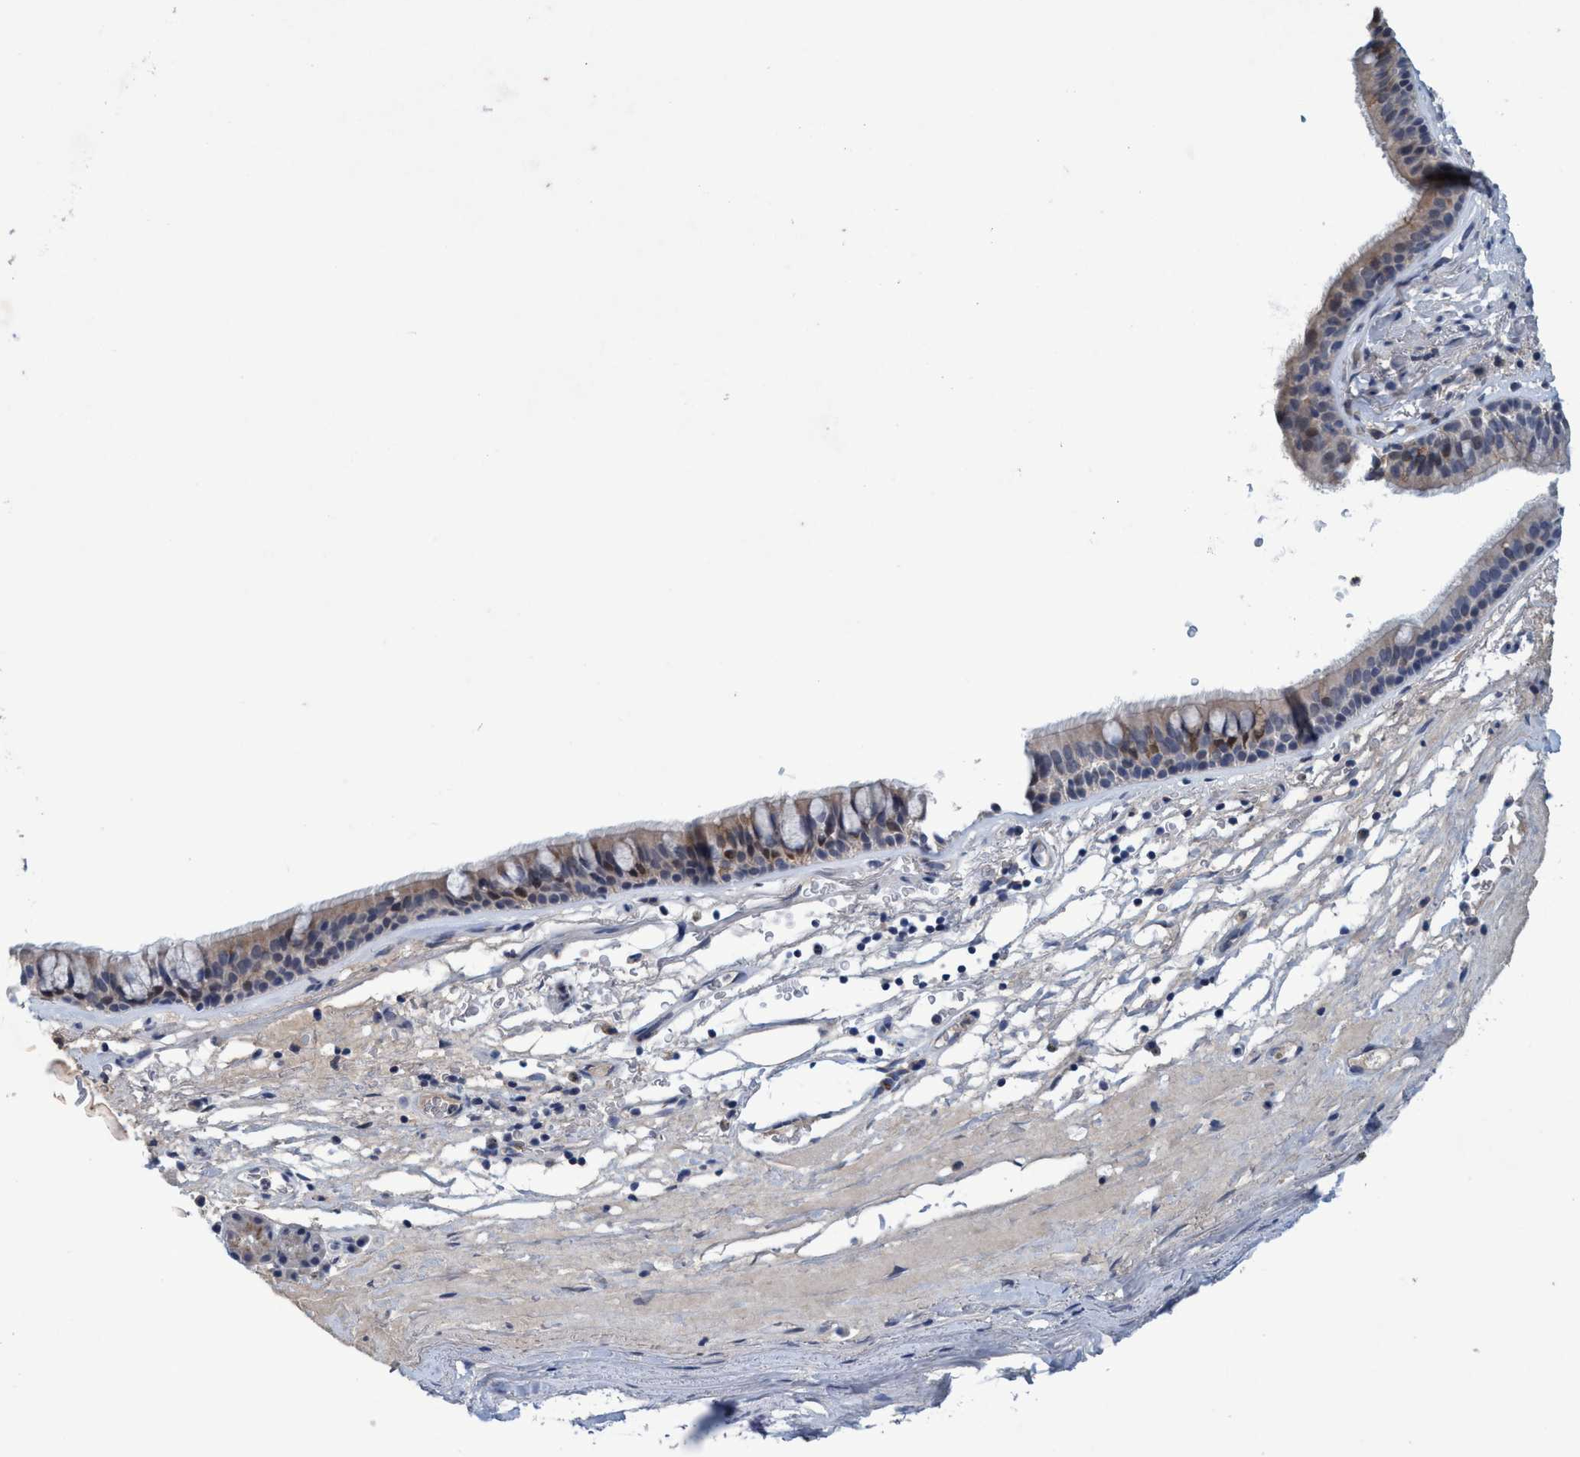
{"staining": {"intensity": "weak", "quantity": "<25%", "location": "cytoplasmic/membranous"}, "tissue": "bronchus", "cell_type": "Respiratory epithelial cells", "image_type": "normal", "snomed": [{"axis": "morphology", "description": "Normal tissue, NOS"}, {"axis": "topography", "description": "Cartilage tissue"}], "caption": "This is a histopathology image of immunohistochemistry (IHC) staining of benign bronchus, which shows no expression in respiratory epithelial cells.", "gene": "RNF208", "patient": {"sex": "female", "age": 63}}